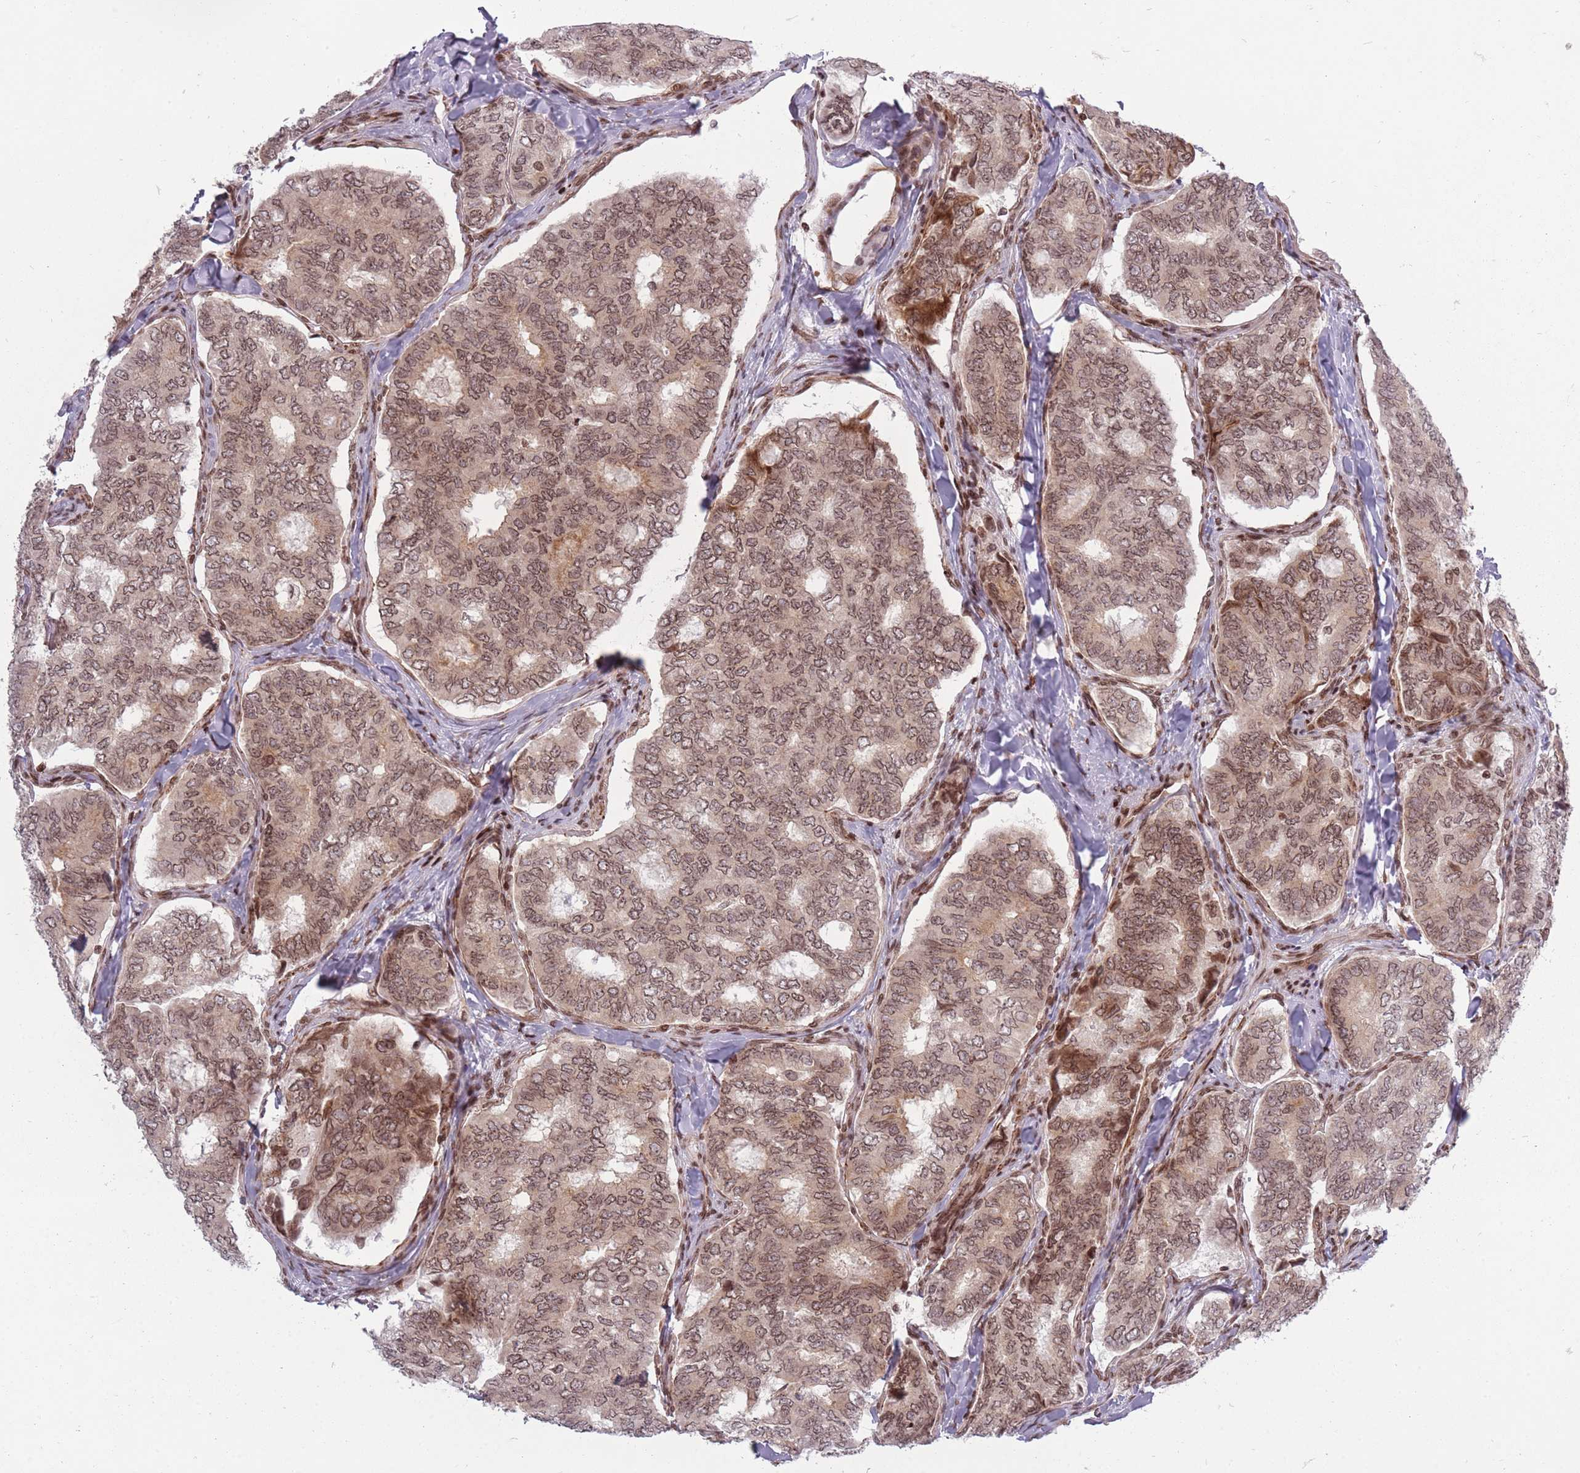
{"staining": {"intensity": "moderate", "quantity": ">75%", "location": "nuclear"}, "tissue": "thyroid cancer", "cell_type": "Tumor cells", "image_type": "cancer", "snomed": [{"axis": "morphology", "description": "Papillary adenocarcinoma, NOS"}, {"axis": "topography", "description": "Thyroid gland"}], "caption": "Immunohistochemical staining of papillary adenocarcinoma (thyroid) reveals medium levels of moderate nuclear positivity in about >75% of tumor cells.", "gene": "TMC6", "patient": {"sex": "female", "age": 35}}